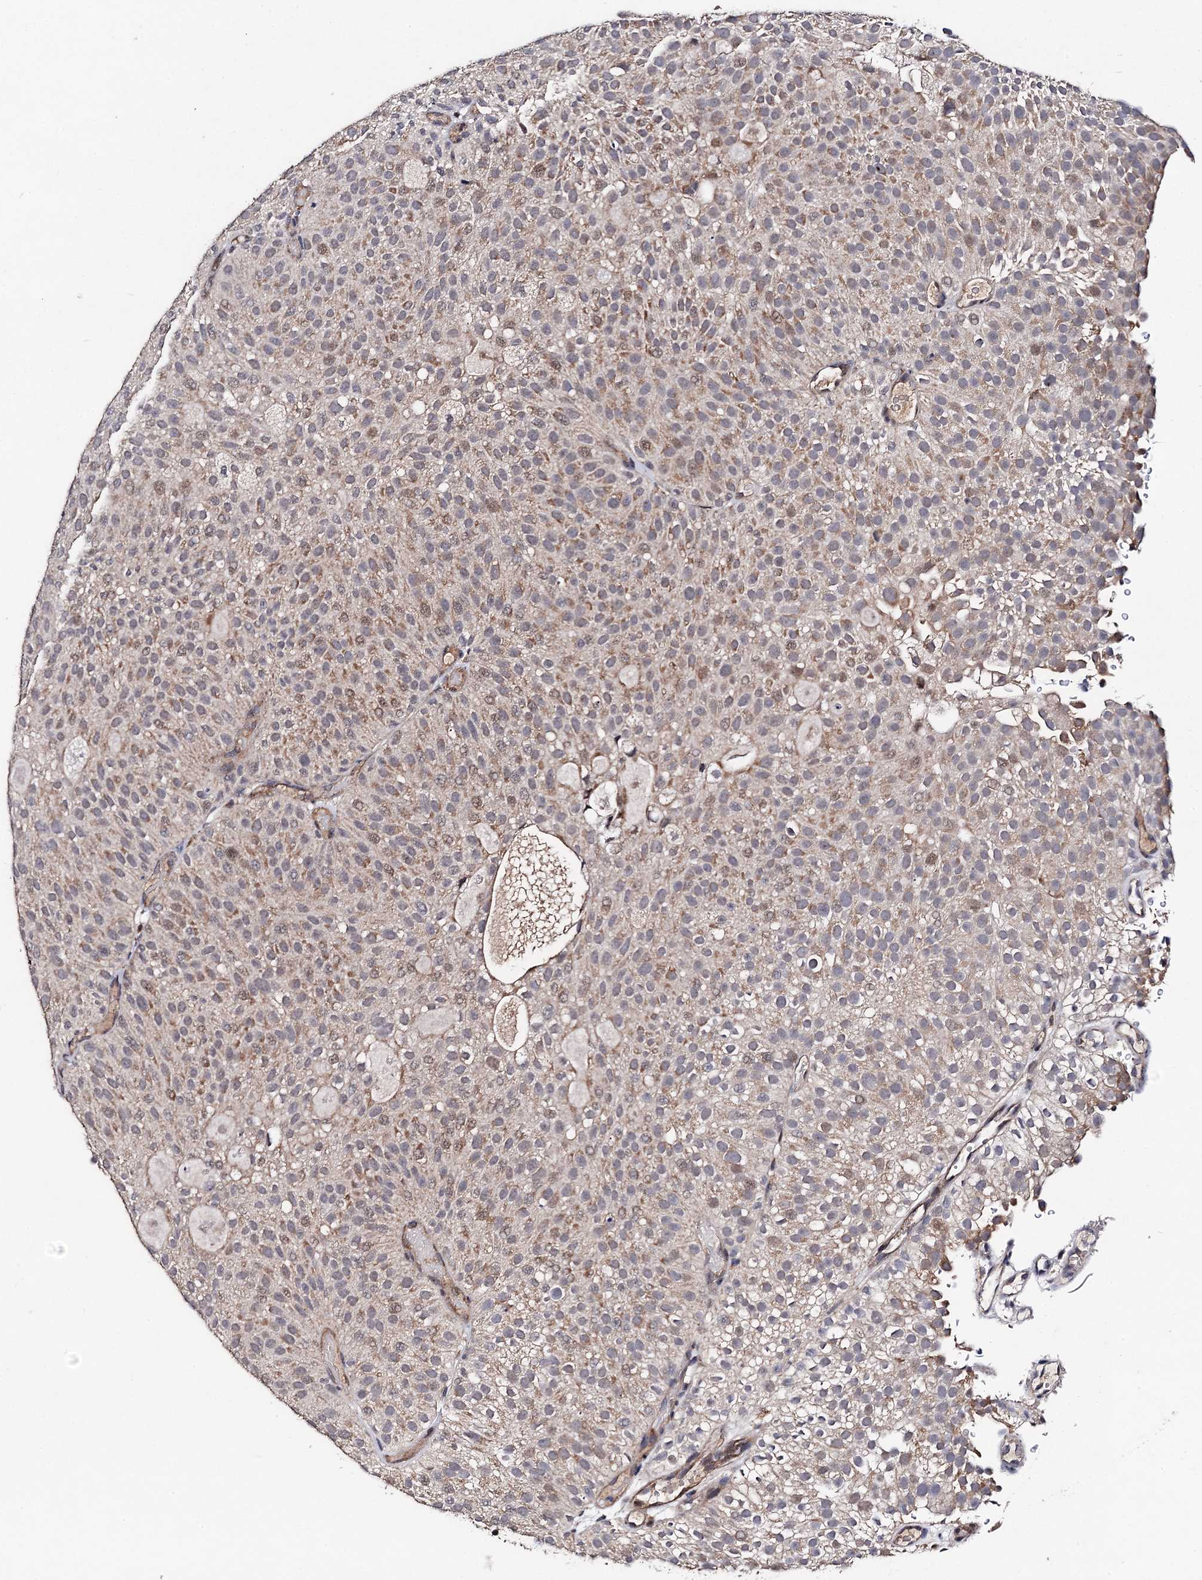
{"staining": {"intensity": "weak", "quantity": ">75%", "location": "cytoplasmic/membranous"}, "tissue": "urothelial cancer", "cell_type": "Tumor cells", "image_type": "cancer", "snomed": [{"axis": "morphology", "description": "Urothelial carcinoma, Low grade"}, {"axis": "topography", "description": "Urinary bladder"}], "caption": "An immunohistochemistry micrograph of tumor tissue is shown. Protein staining in brown labels weak cytoplasmic/membranous positivity in urothelial carcinoma (low-grade) within tumor cells.", "gene": "PPTC7", "patient": {"sex": "male", "age": 78}}